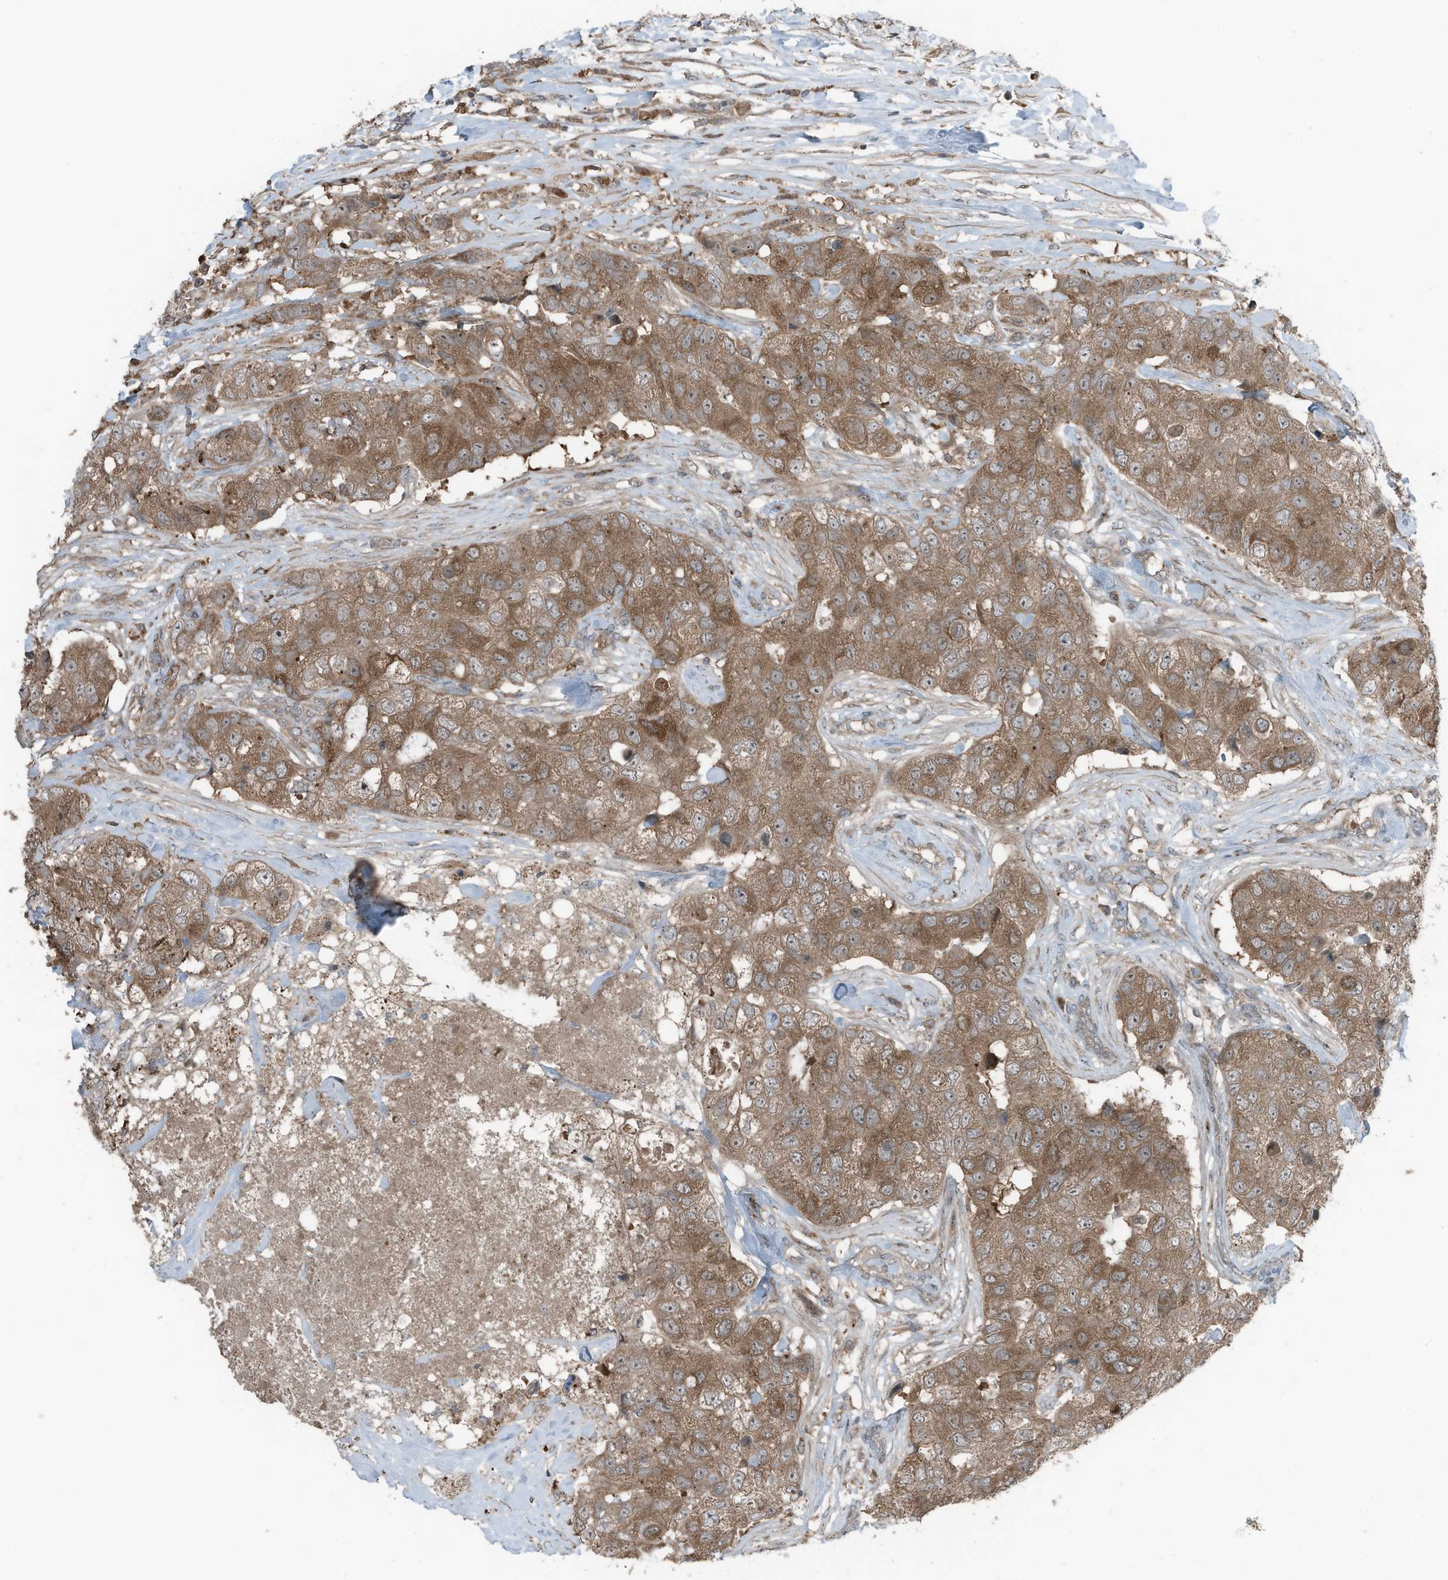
{"staining": {"intensity": "moderate", "quantity": ">75%", "location": "cytoplasmic/membranous"}, "tissue": "breast cancer", "cell_type": "Tumor cells", "image_type": "cancer", "snomed": [{"axis": "morphology", "description": "Duct carcinoma"}, {"axis": "topography", "description": "Breast"}], "caption": "Tumor cells exhibit medium levels of moderate cytoplasmic/membranous positivity in approximately >75% of cells in human breast cancer (intraductal carcinoma).", "gene": "TXNDC9", "patient": {"sex": "female", "age": 62}}